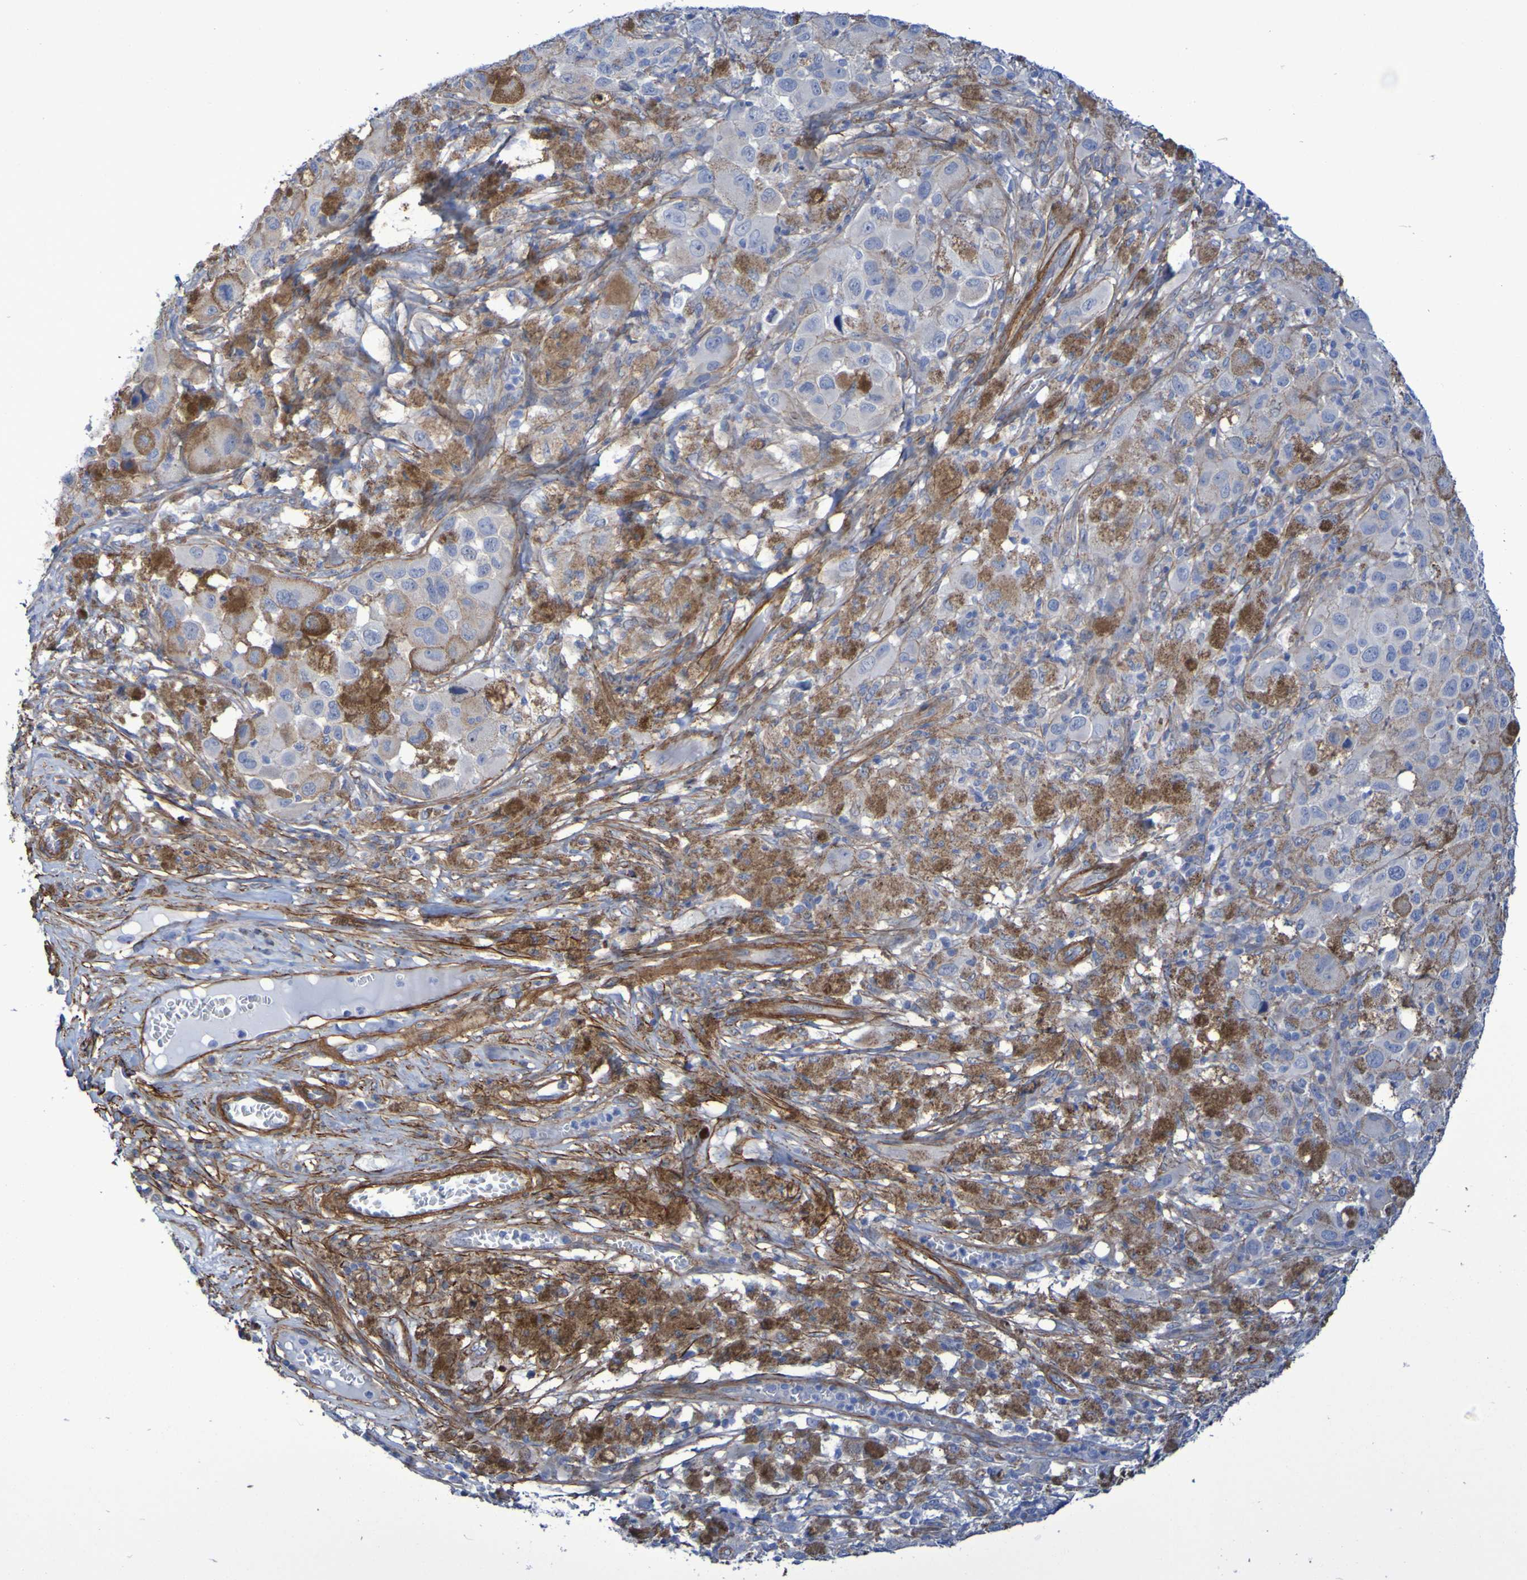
{"staining": {"intensity": "moderate", "quantity": "<25%", "location": "cytoplasmic/membranous"}, "tissue": "melanoma", "cell_type": "Tumor cells", "image_type": "cancer", "snomed": [{"axis": "morphology", "description": "Malignant melanoma, NOS"}, {"axis": "topography", "description": "Skin"}], "caption": "Malignant melanoma stained with DAB immunohistochemistry (IHC) demonstrates low levels of moderate cytoplasmic/membranous positivity in about <25% of tumor cells.", "gene": "LPP", "patient": {"sex": "male", "age": 96}}